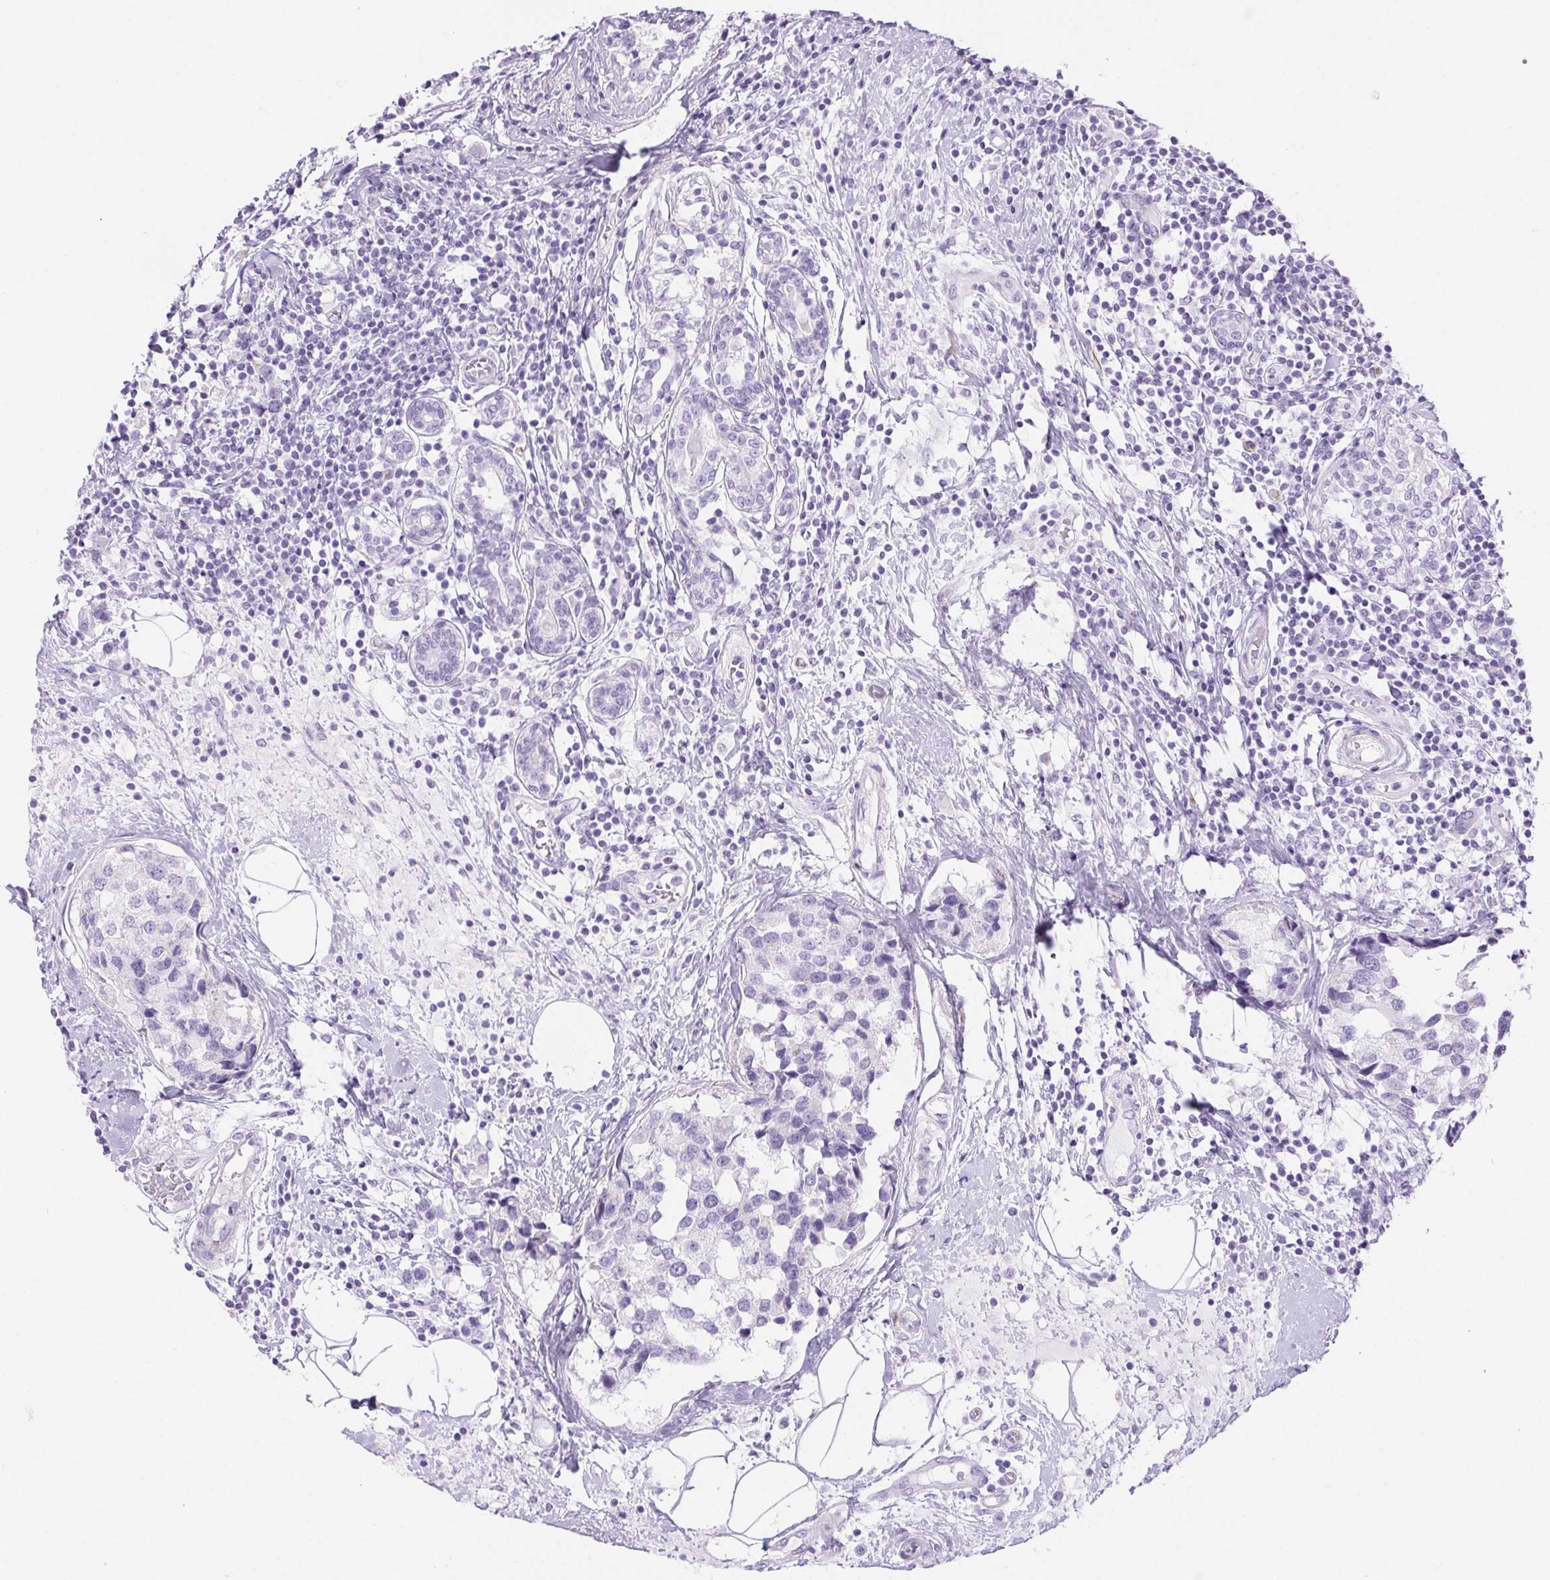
{"staining": {"intensity": "negative", "quantity": "none", "location": "none"}, "tissue": "breast cancer", "cell_type": "Tumor cells", "image_type": "cancer", "snomed": [{"axis": "morphology", "description": "Lobular carcinoma"}, {"axis": "topography", "description": "Breast"}], "caption": "A high-resolution micrograph shows IHC staining of lobular carcinoma (breast), which exhibits no significant positivity in tumor cells.", "gene": "ERP27", "patient": {"sex": "female", "age": 59}}